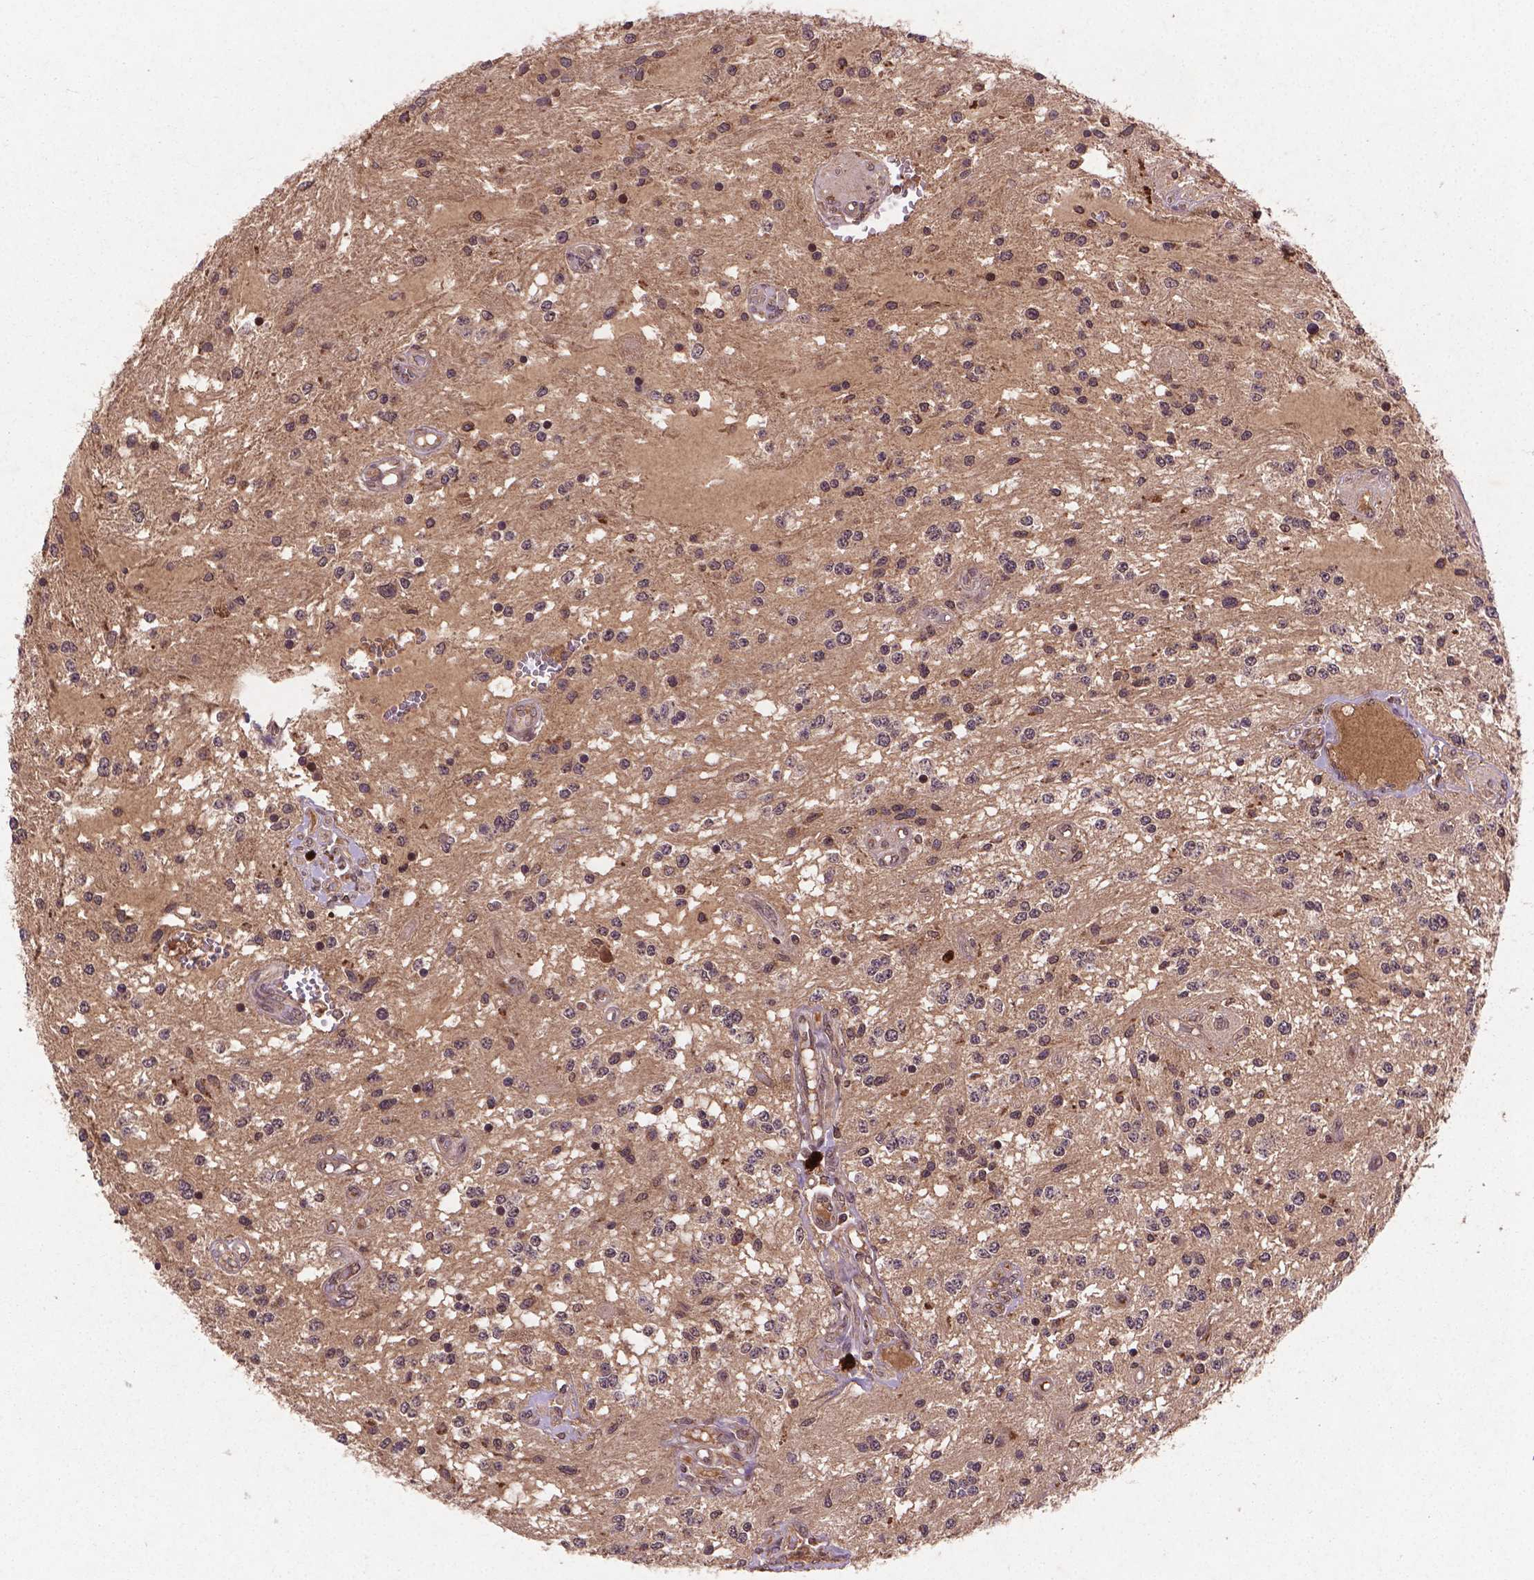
{"staining": {"intensity": "weak", "quantity": "25%-75%", "location": "nuclear"}, "tissue": "glioma", "cell_type": "Tumor cells", "image_type": "cancer", "snomed": [{"axis": "morphology", "description": "Glioma, malignant, Low grade"}, {"axis": "topography", "description": "Cerebellum"}], "caption": "Brown immunohistochemical staining in human low-grade glioma (malignant) reveals weak nuclear staining in about 25%-75% of tumor cells.", "gene": "NIPAL2", "patient": {"sex": "female", "age": 14}}